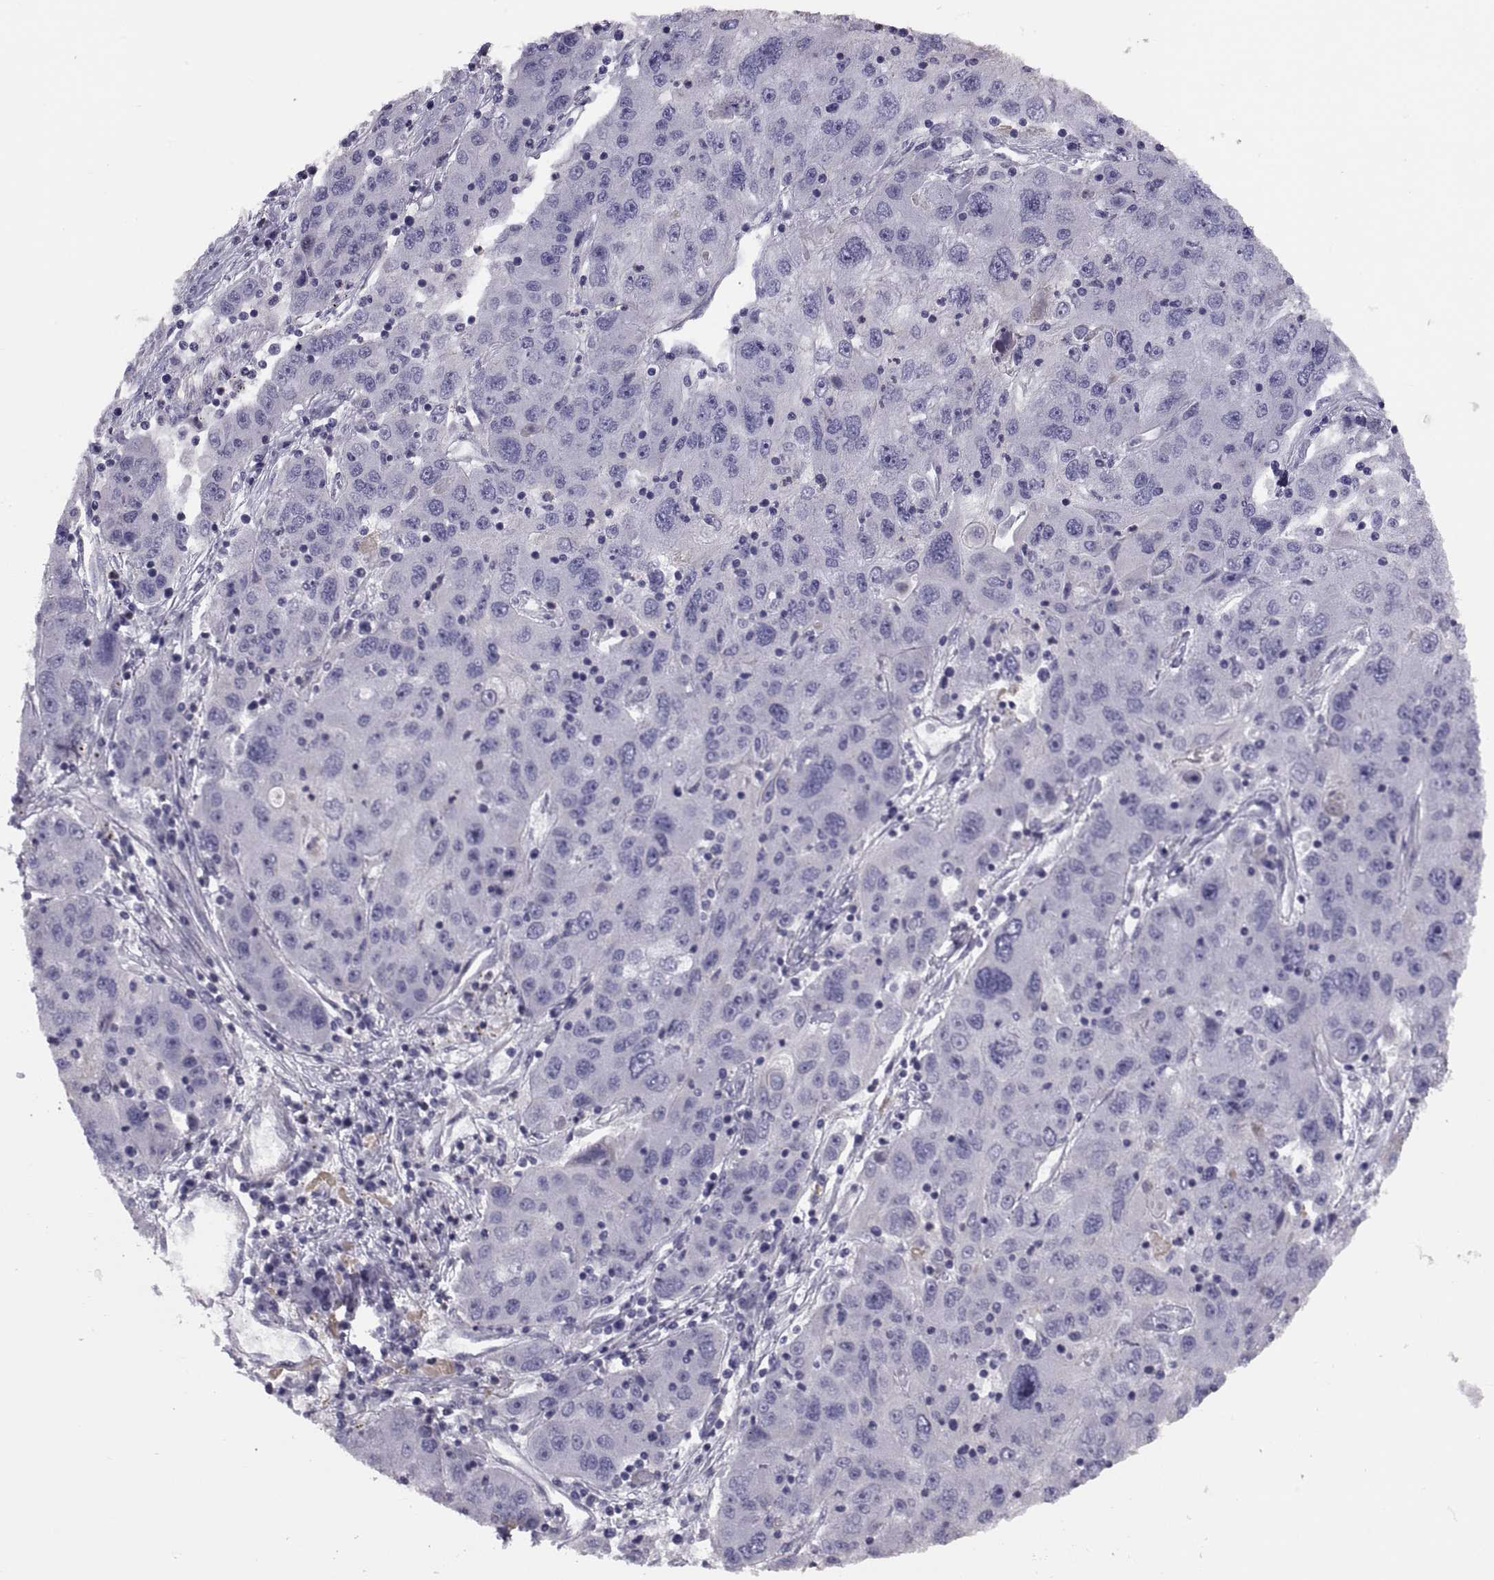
{"staining": {"intensity": "negative", "quantity": "none", "location": "none"}, "tissue": "stomach cancer", "cell_type": "Tumor cells", "image_type": "cancer", "snomed": [{"axis": "morphology", "description": "Adenocarcinoma, NOS"}, {"axis": "topography", "description": "Stomach"}], "caption": "There is no significant expression in tumor cells of adenocarcinoma (stomach).", "gene": "ANO1", "patient": {"sex": "male", "age": 56}}